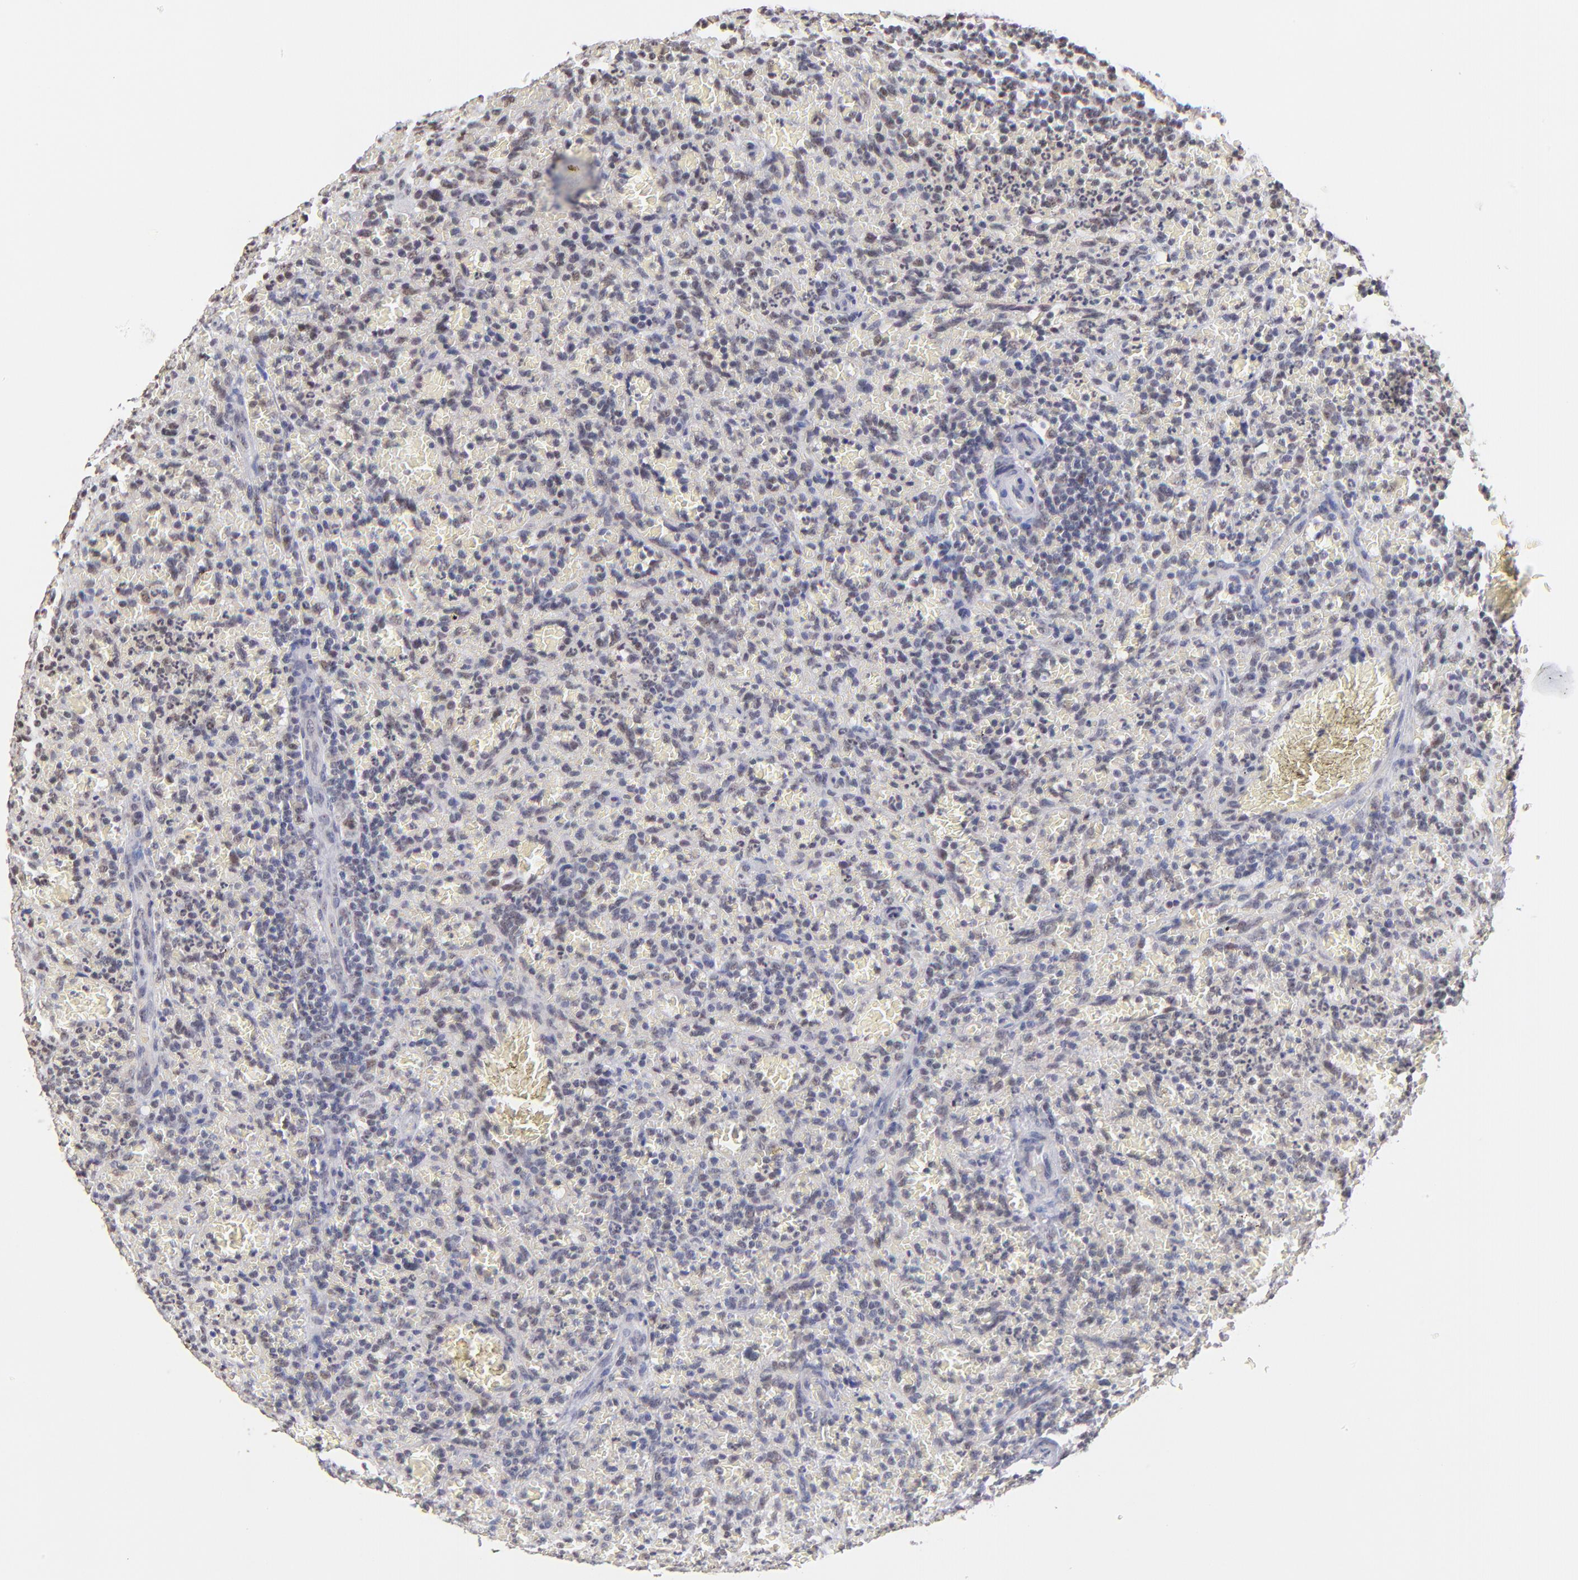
{"staining": {"intensity": "weak", "quantity": "<25%", "location": "nuclear"}, "tissue": "lymphoma", "cell_type": "Tumor cells", "image_type": "cancer", "snomed": [{"axis": "morphology", "description": "Malignant lymphoma, non-Hodgkin's type, Low grade"}, {"axis": "topography", "description": "Spleen"}], "caption": "DAB immunohistochemical staining of human lymphoma demonstrates no significant staining in tumor cells.", "gene": "ZNF670", "patient": {"sex": "female", "age": 64}}